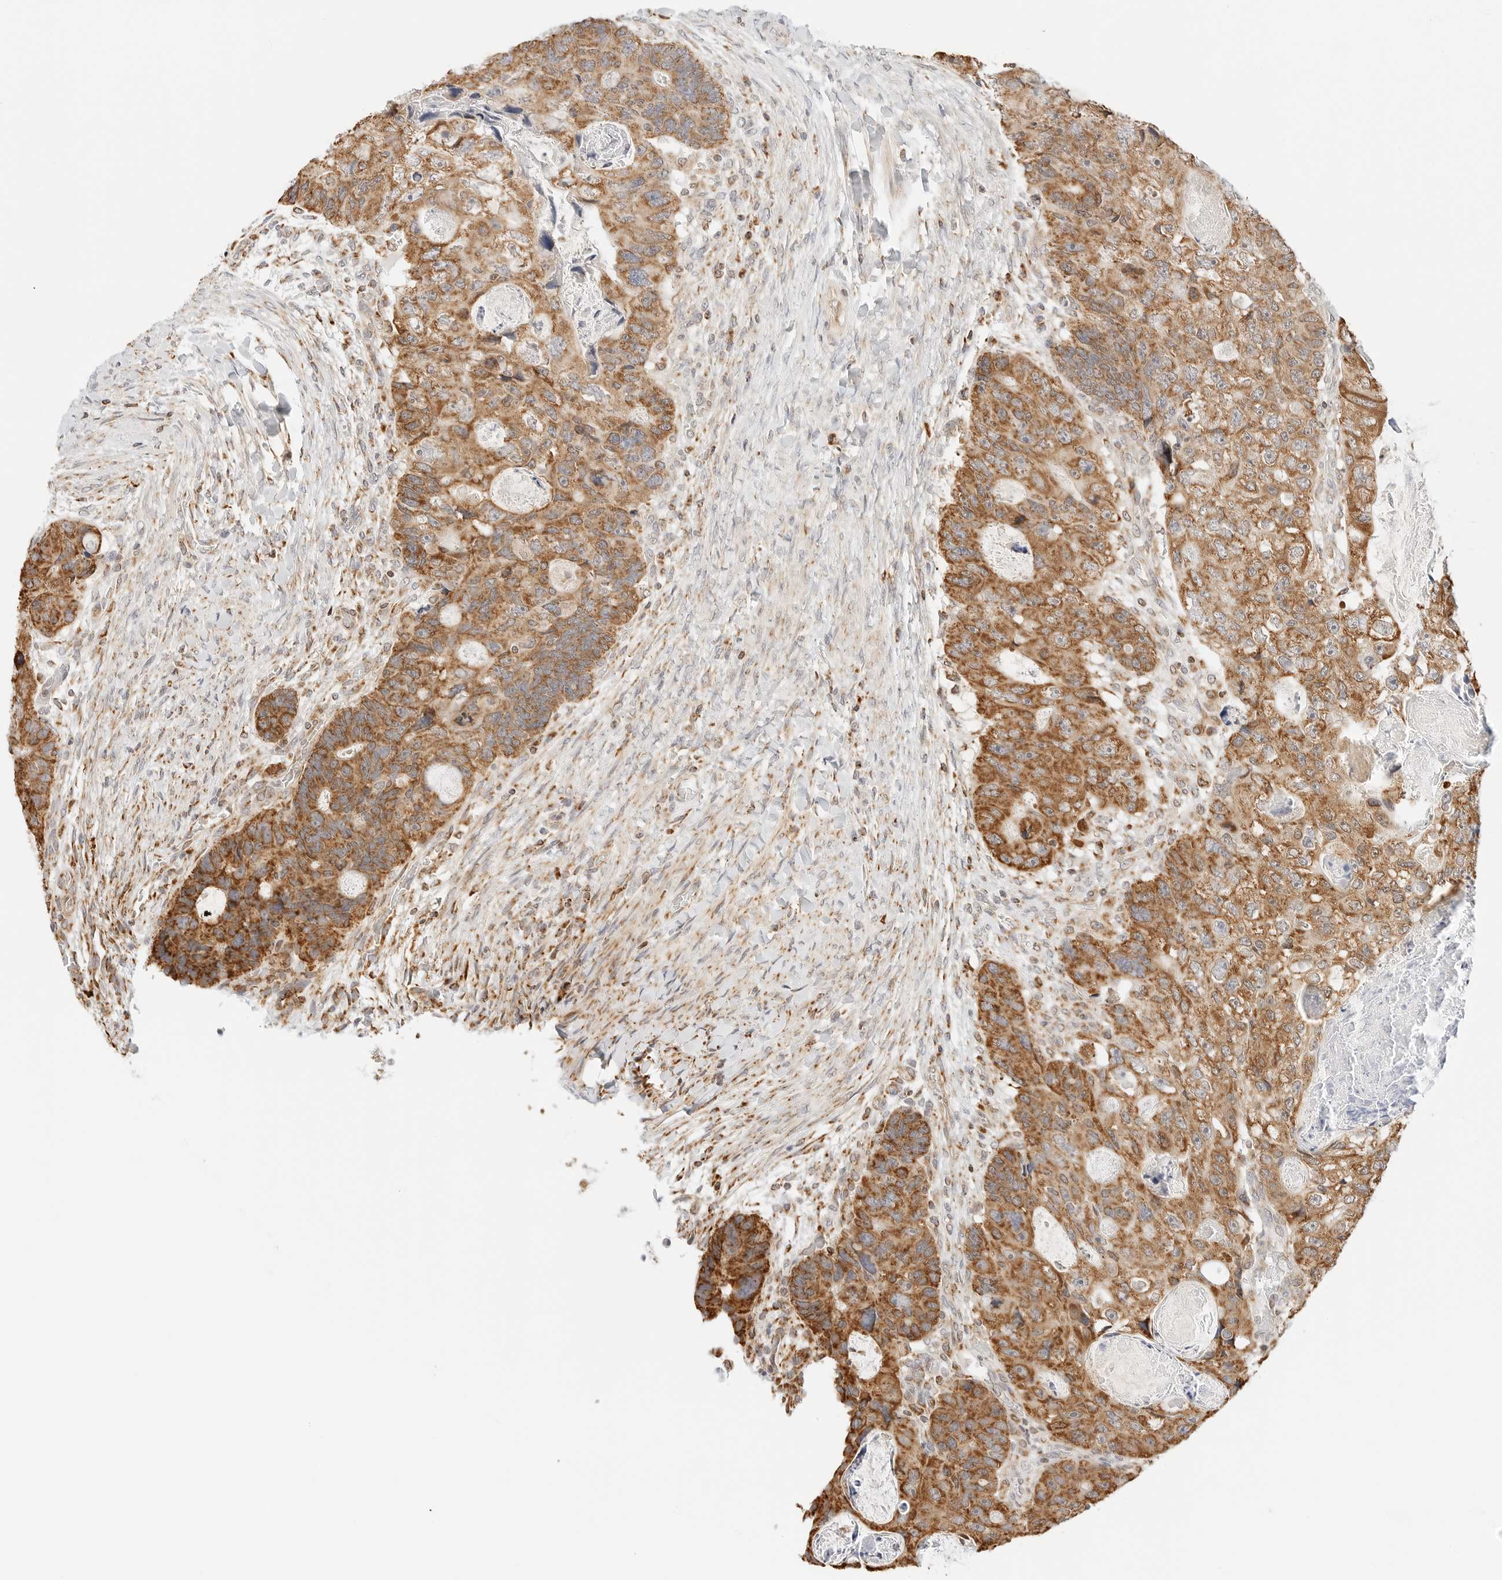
{"staining": {"intensity": "moderate", "quantity": ">75%", "location": "cytoplasmic/membranous"}, "tissue": "colorectal cancer", "cell_type": "Tumor cells", "image_type": "cancer", "snomed": [{"axis": "morphology", "description": "Adenocarcinoma, NOS"}, {"axis": "topography", "description": "Rectum"}], "caption": "Colorectal cancer (adenocarcinoma) tissue displays moderate cytoplasmic/membranous positivity in approximately >75% of tumor cells", "gene": "ATL1", "patient": {"sex": "male", "age": 59}}